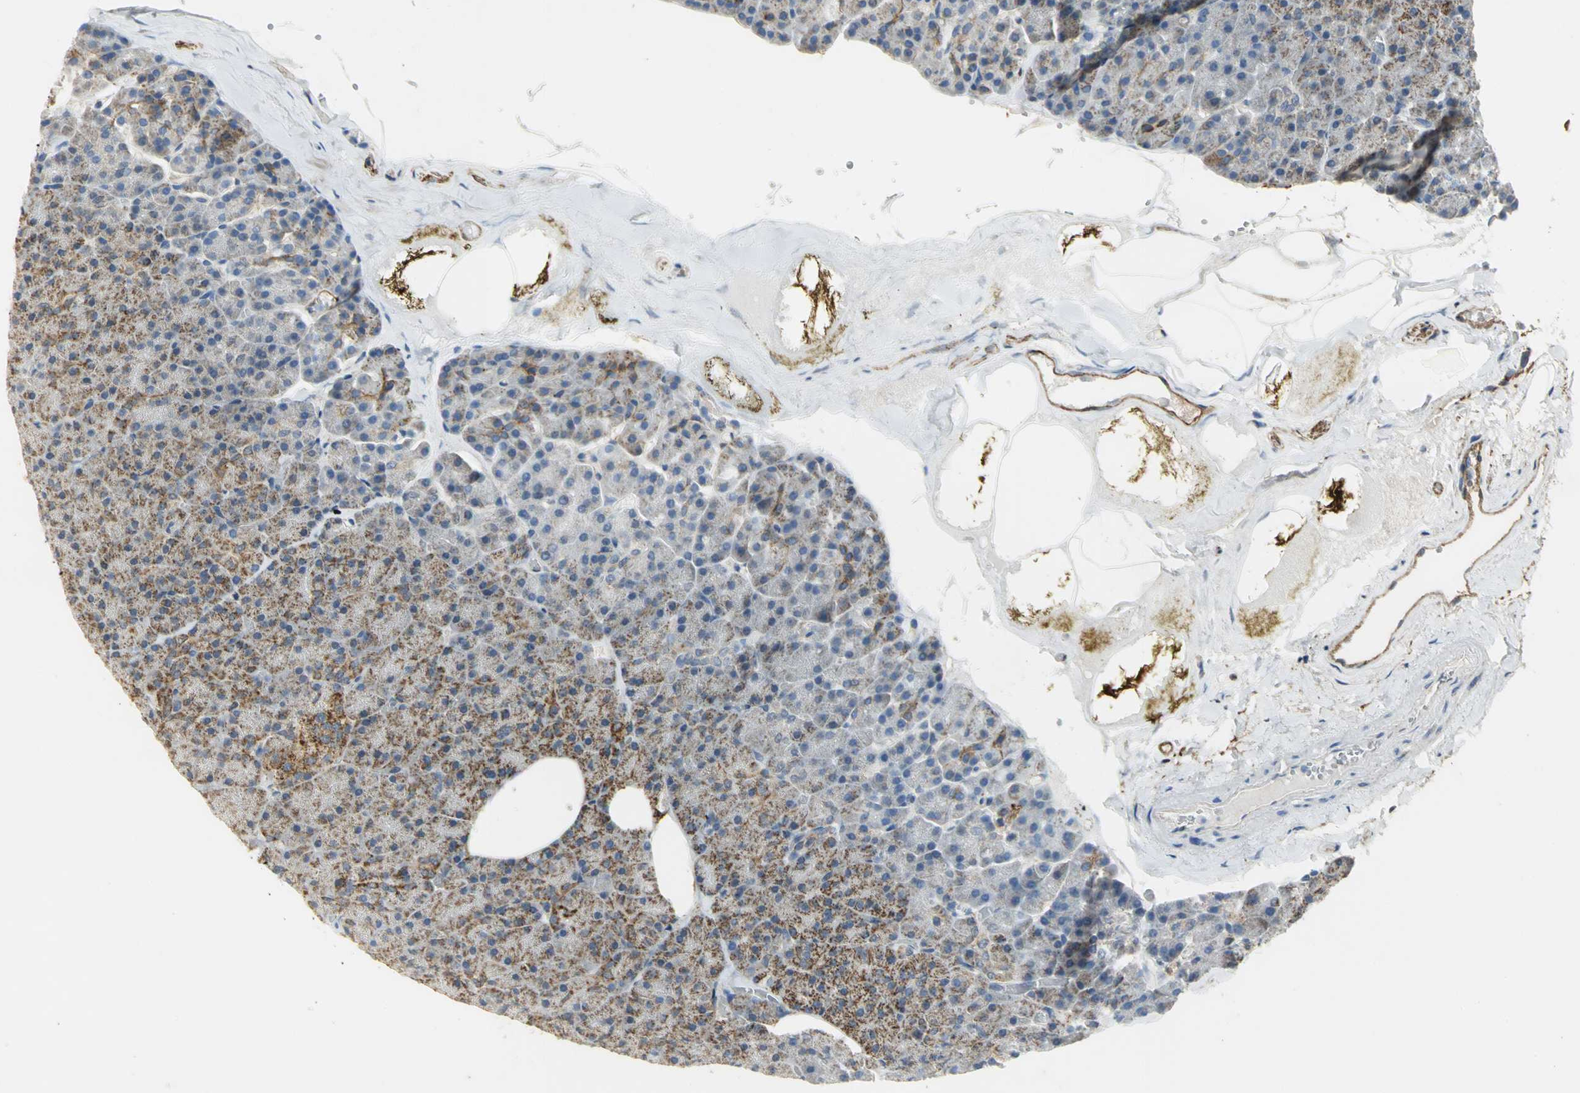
{"staining": {"intensity": "moderate", "quantity": ">75%", "location": "cytoplasmic/membranous"}, "tissue": "pancreas", "cell_type": "Exocrine glandular cells", "image_type": "normal", "snomed": [{"axis": "morphology", "description": "Normal tissue, NOS"}, {"axis": "topography", "description": "Pancreas"}], "caption": "This histopathology image demonstrates unremarkable pancreas stained with immunohistochemistry to label a protein in brown. The cytoplasmic/membranous of exocrine glandular cells show moderate positivity for the protein. Nuclei are counter-stained blue.", "gene": "NDUFB5", "patient": {"sex": "female", "age": 35}}